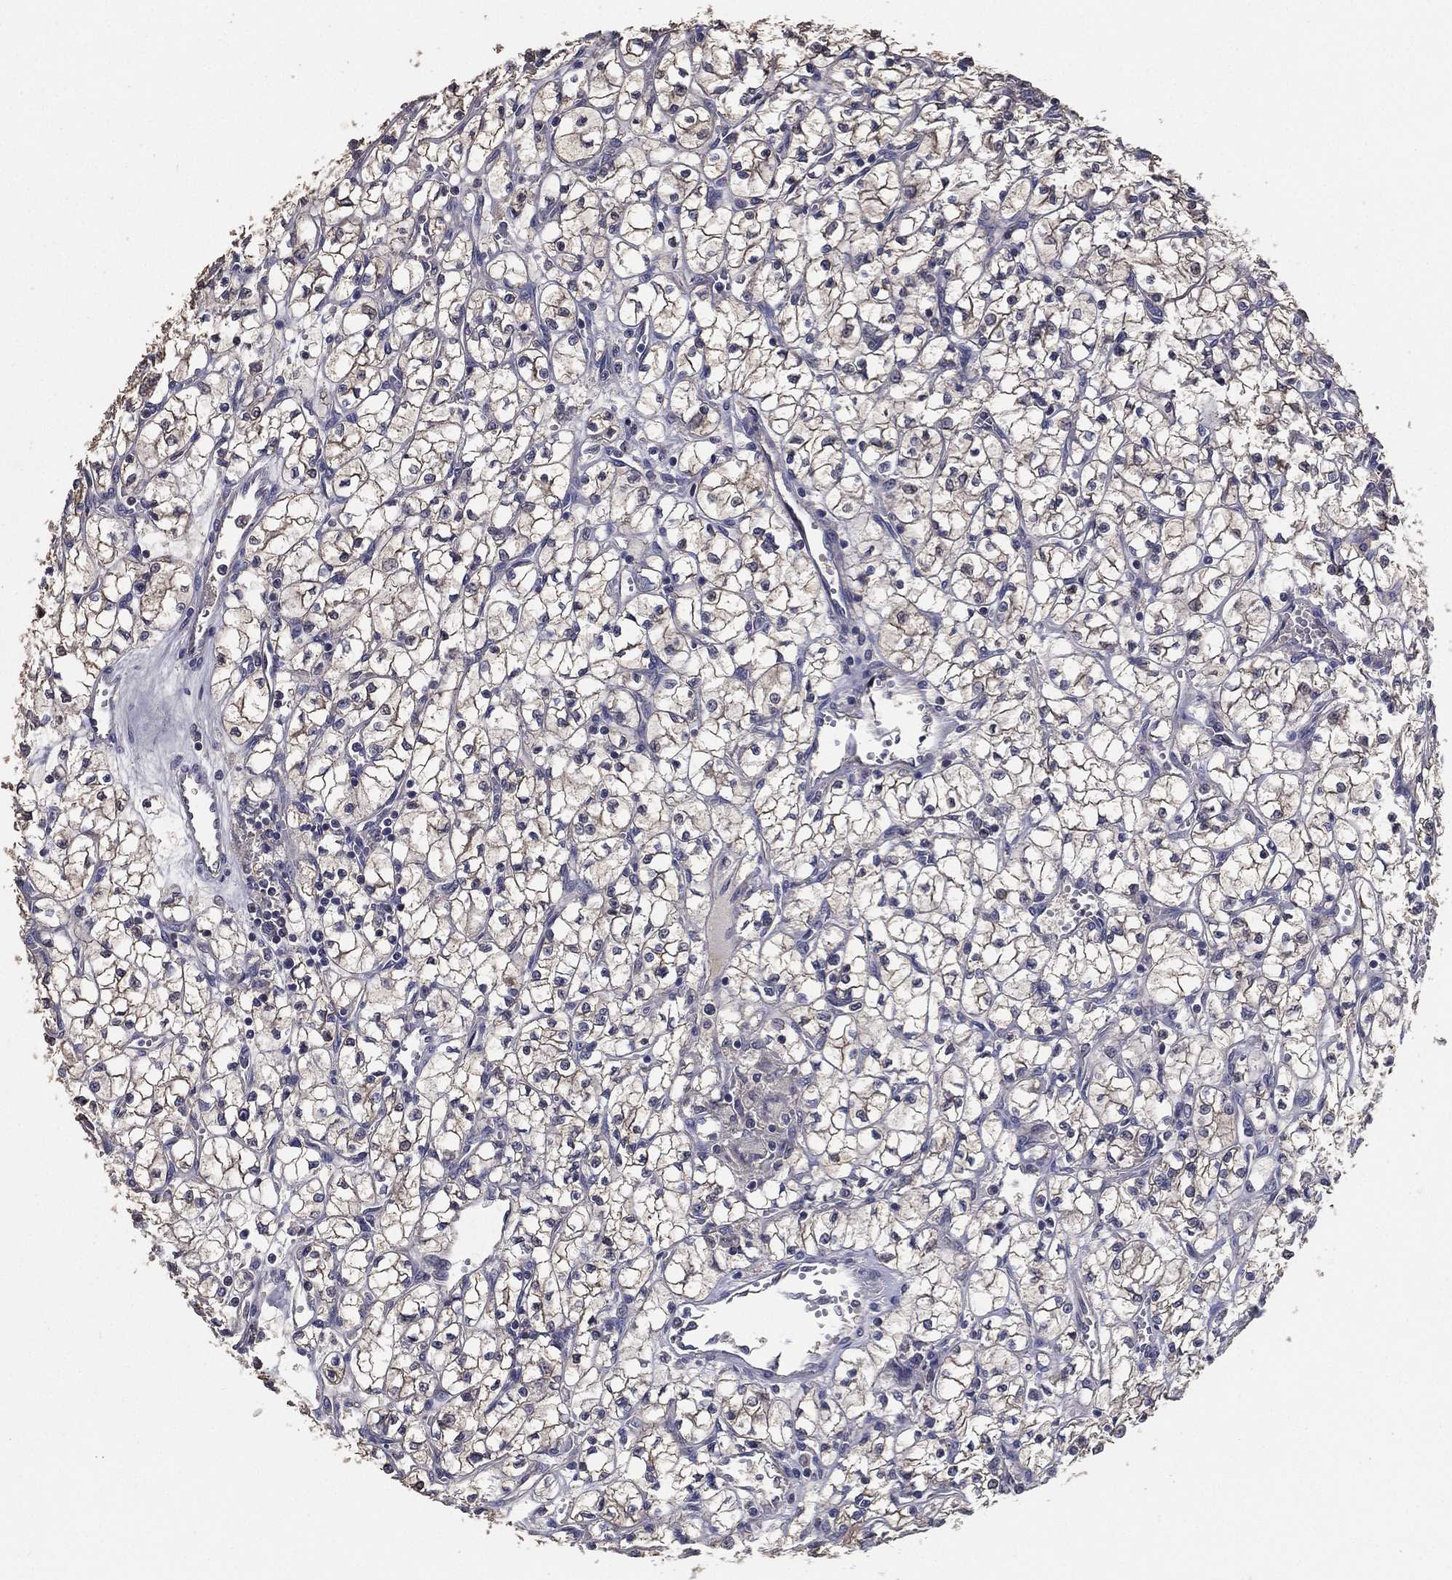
{"staining": {"intensity": "negative", "quantity": "none", "location": "none"}, "tissue": "renal cancer", "cell_type": "Tumor cells", "image_type": "cancer", "snomed": [{"axis": "morphology", "description": "Adenocarcinoma, NOS"}, {"axis": "topography", "description": "Kidney"}], "caption": "Immunohistochemistry (IHC) photomicrograph of neoplastic tissue: human renal adenocarcinoma stained with DAB (3,3'-diaminobenzidine) reveals no significant protein expression in tumor cells.", "gene": "PCNT", "patient": {"sex": "female", "age": 64}}